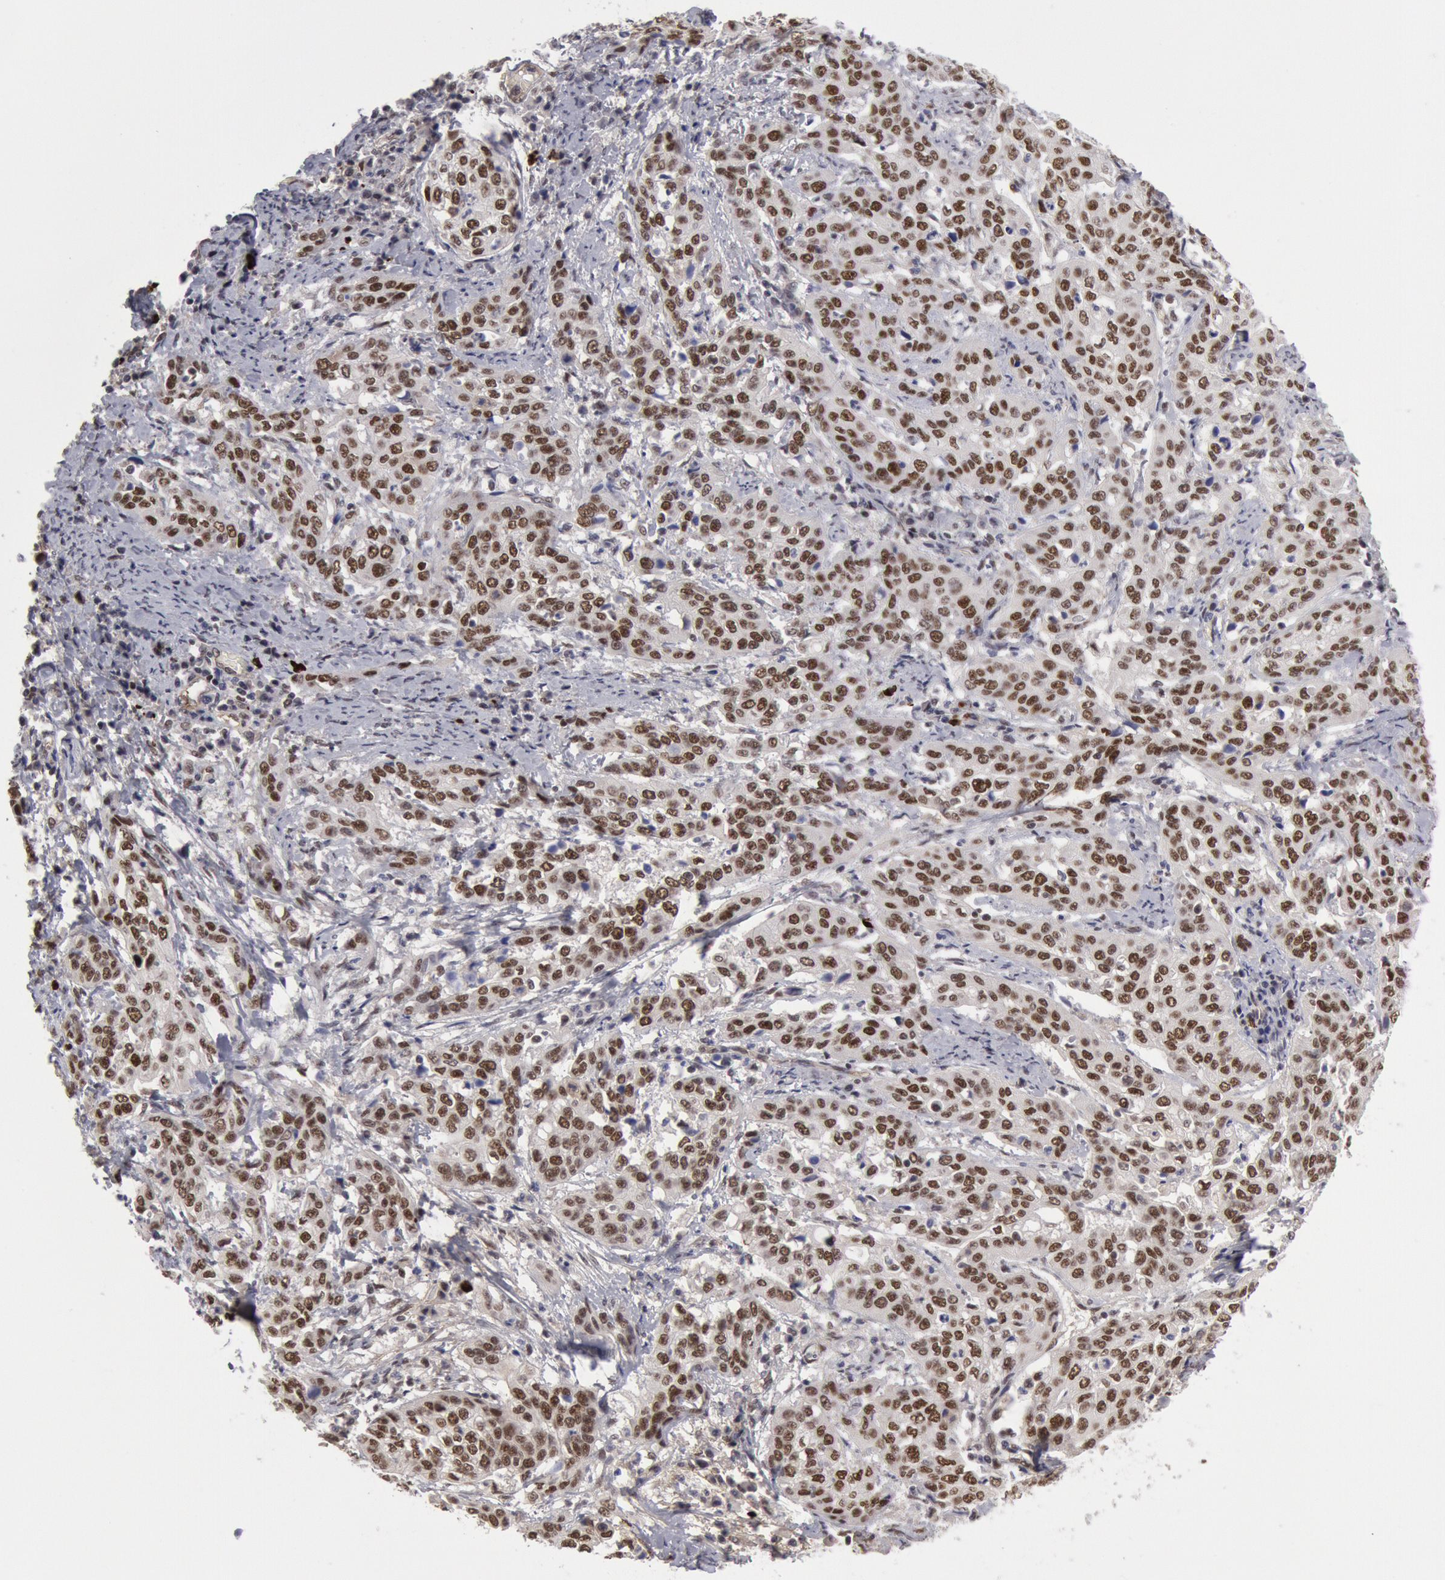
{"staining": {"intensity": "moderate", "quantity": ">75%", "location": "nuclear"}, "tissue": "cervical cancer", "cell_type": "Tumor cells", "image_type": "cancer", "snomed": [{"axis": "morphology", "description": "Squamous cell carcinoma, NOS"}, {"axis": "topography", "description": "Cervix"}], "caption": "Squamous cell carcinoma (cervical) stained for a protein demonstrates moderate nuclear positivity in tumor cells.", "gene": "PPP4R3B", "patient": {"sex": "female", "age": 41}}